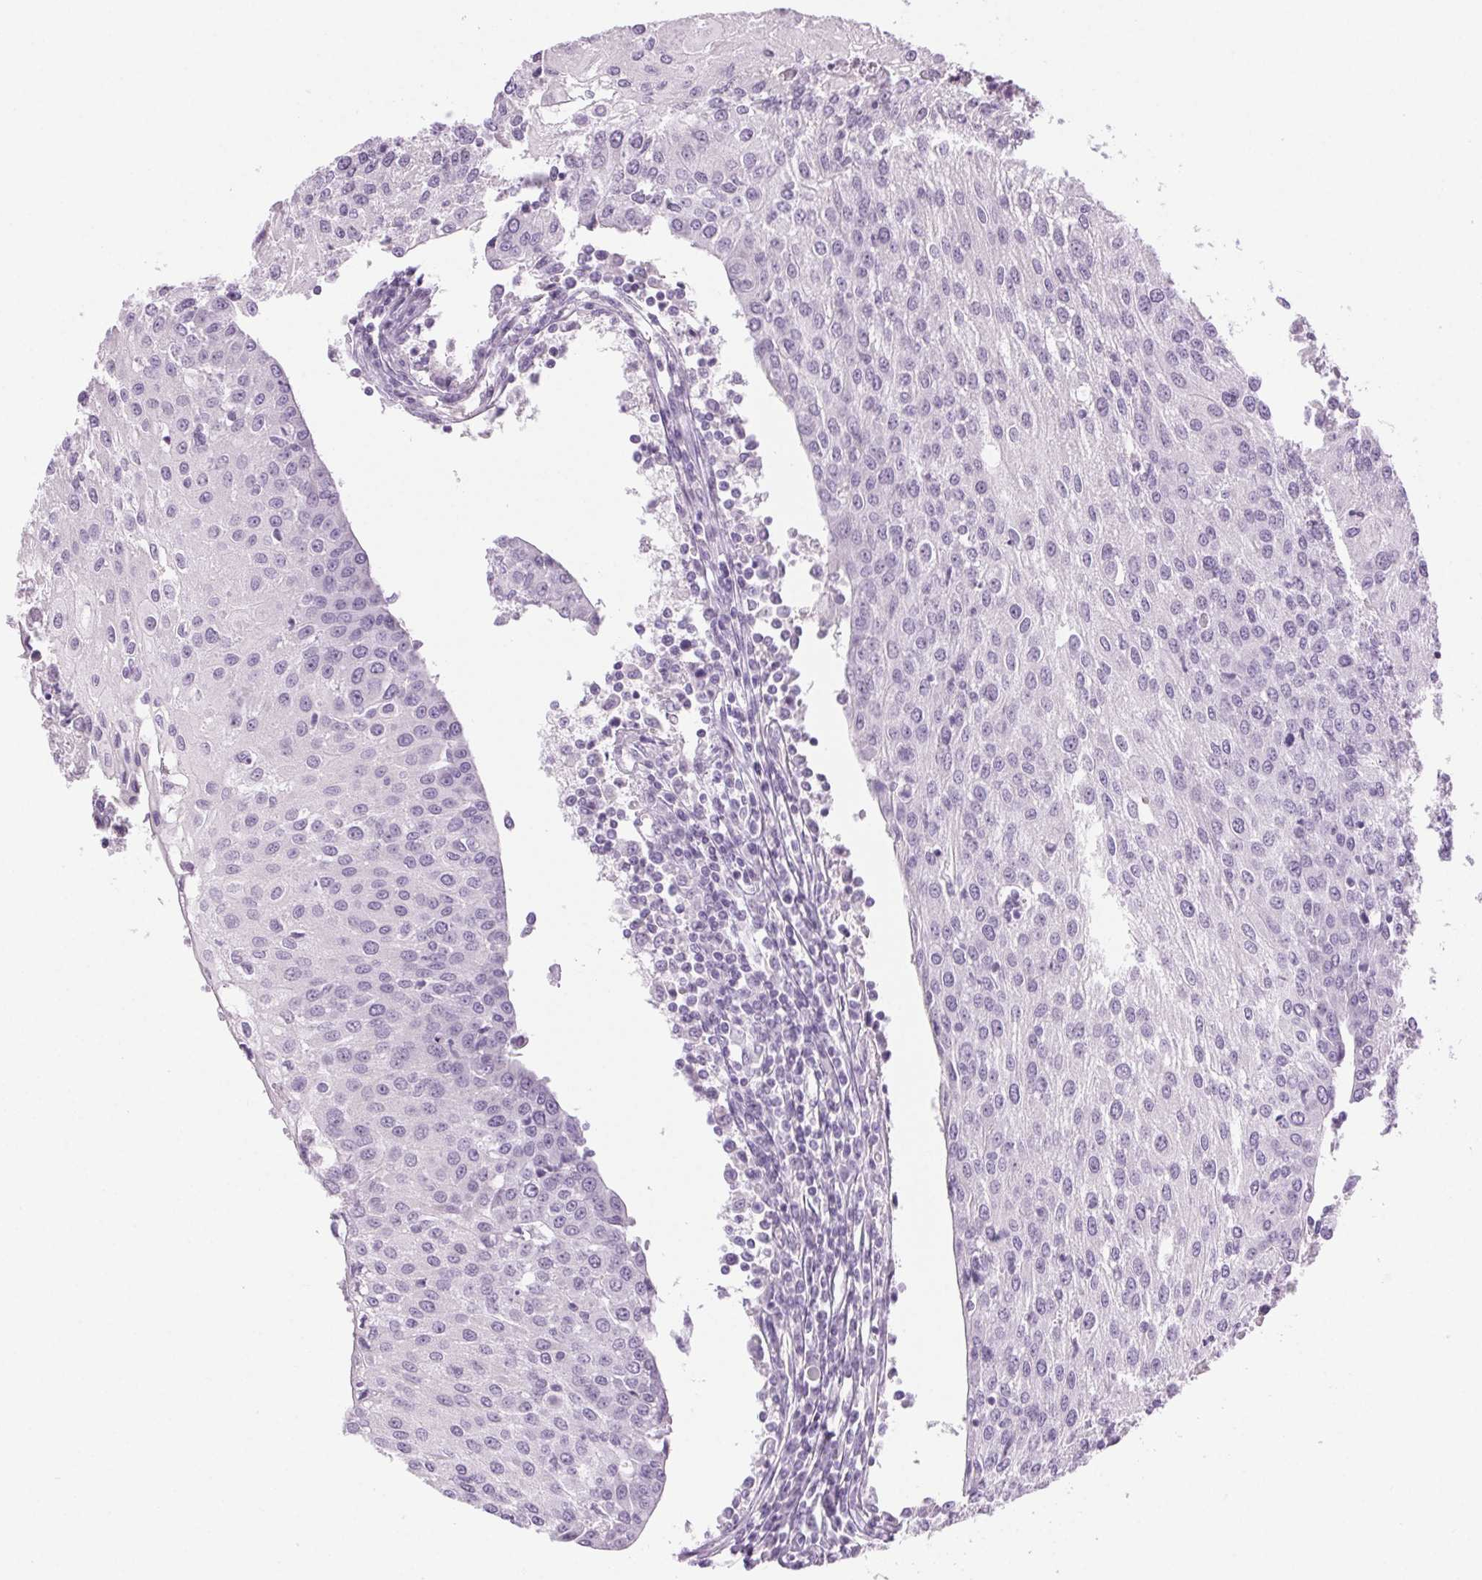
{"staining": {"intensity": "negative", "quantity": "none", "location": "none"}, "tissue": "urothelial cancer", "cell_type": "Tumor cells", "image_type": "cancer", "snomed": [{"axis": "morphology", "description": "Urothelial carcinoma, High grade"}, {"axis": "topography", "description": "Urinary bladder"}], "caption": "High power microscopy micrograph of an immunohistochemistry image of urothelial carcinoma (high-grade), revealing no significant staining in tumor cells.", "gene": "LRP2", "patient": {"sex": "female", "age": 85}}